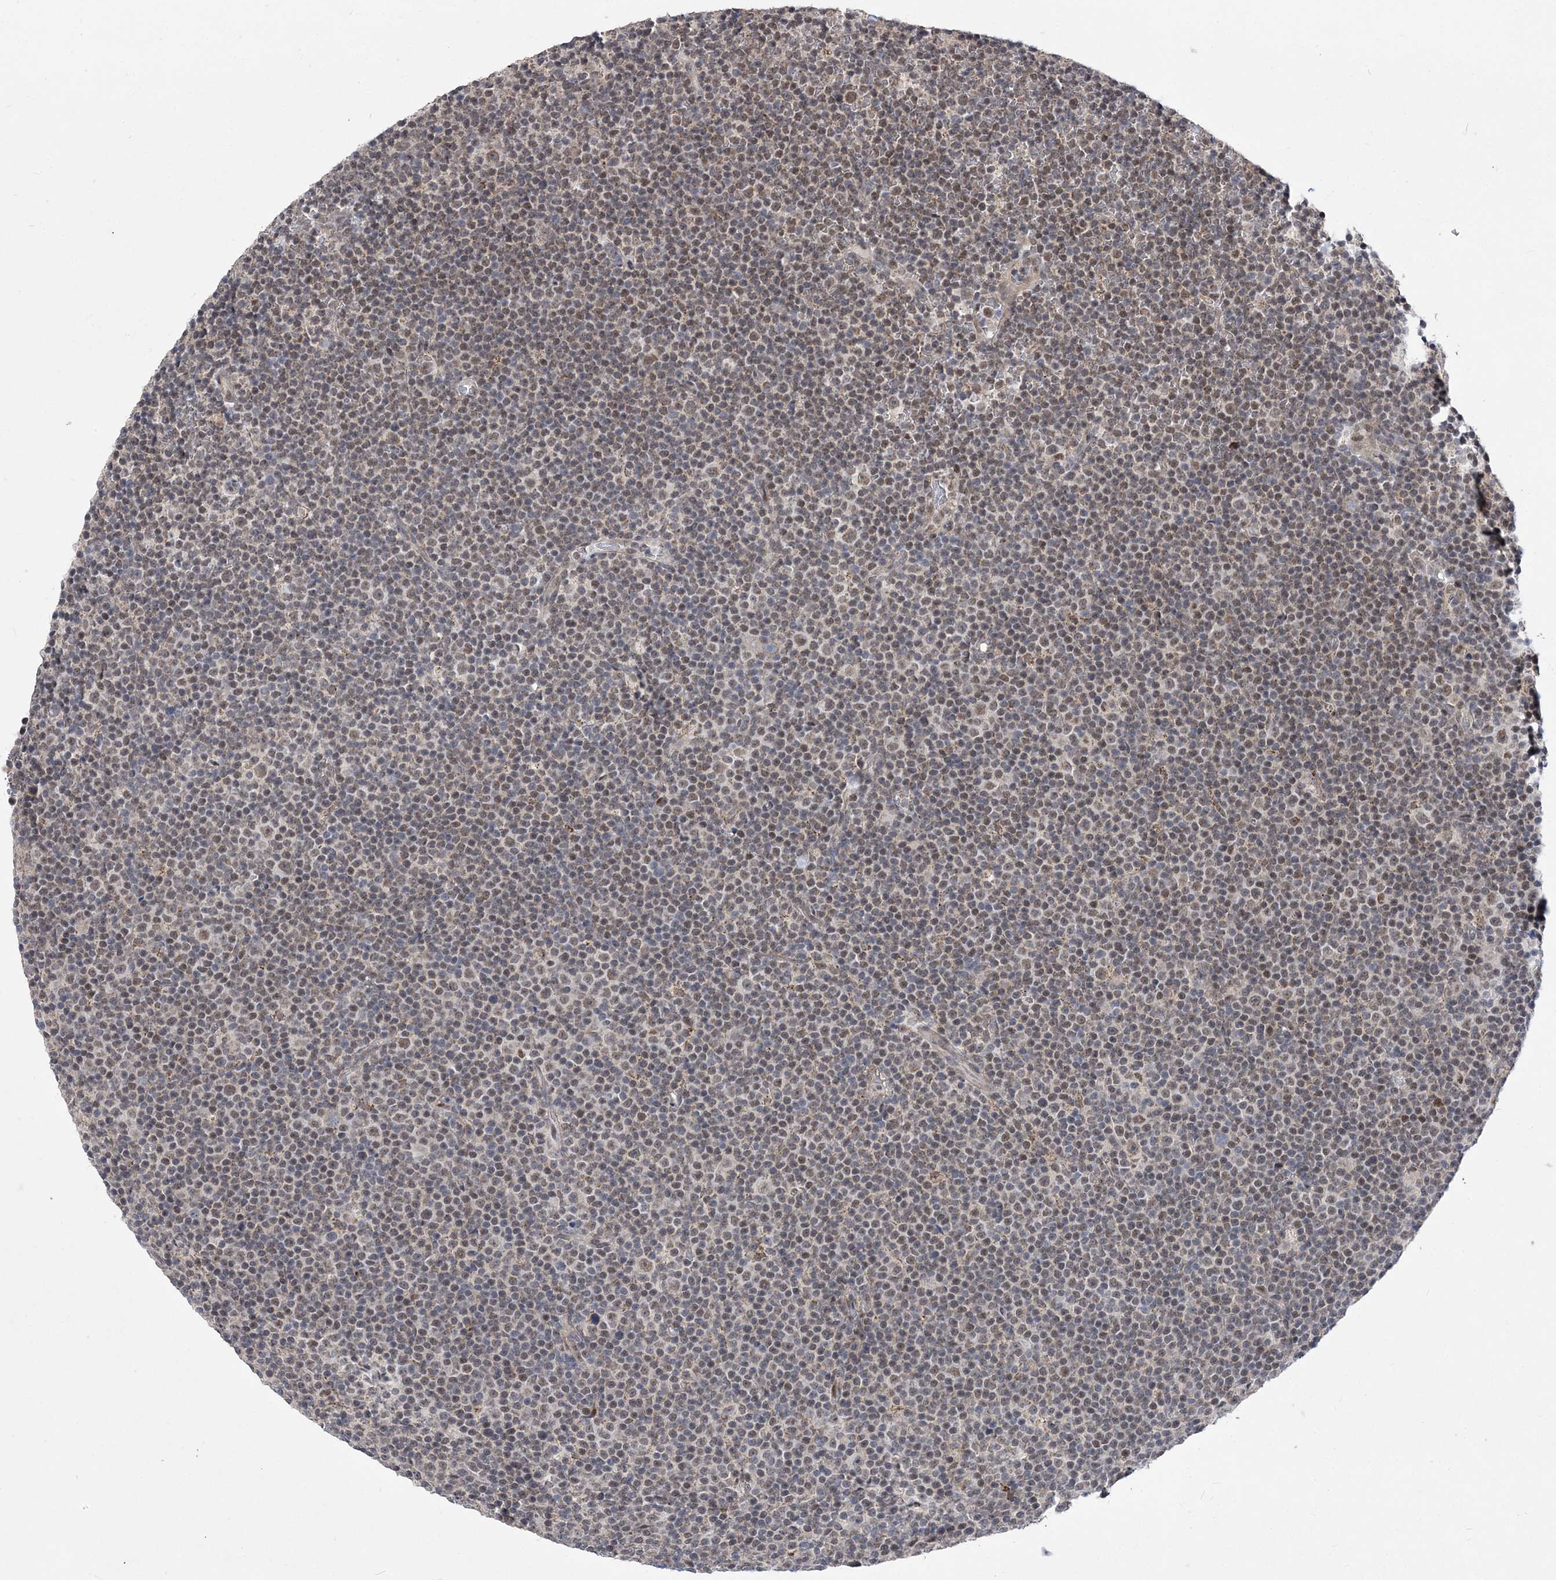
{"staining": {"intensity": "moderate", "quantity": ">75%", "location": "nuclear"}, "tissue": "lymphoma", "cell_type": "Tumor cells", "image_type": "cancer", "snomed": [{"axis": "morphology", "description": "Malignant lymphoma, non-Hodgkin's type, Low grade"}, {"axis": "topography", "description": "Lymph node"}], "caption": "A histopathology image showing moderate nuclear expression in about >75% of tumor cells in malignant lymphoma, non-Hodgkin's type (low-grade), as visualized by brown immunohistochemical staining.", "gene": "BOD1L1", "patient": {"sex": "female", "age": 67}}